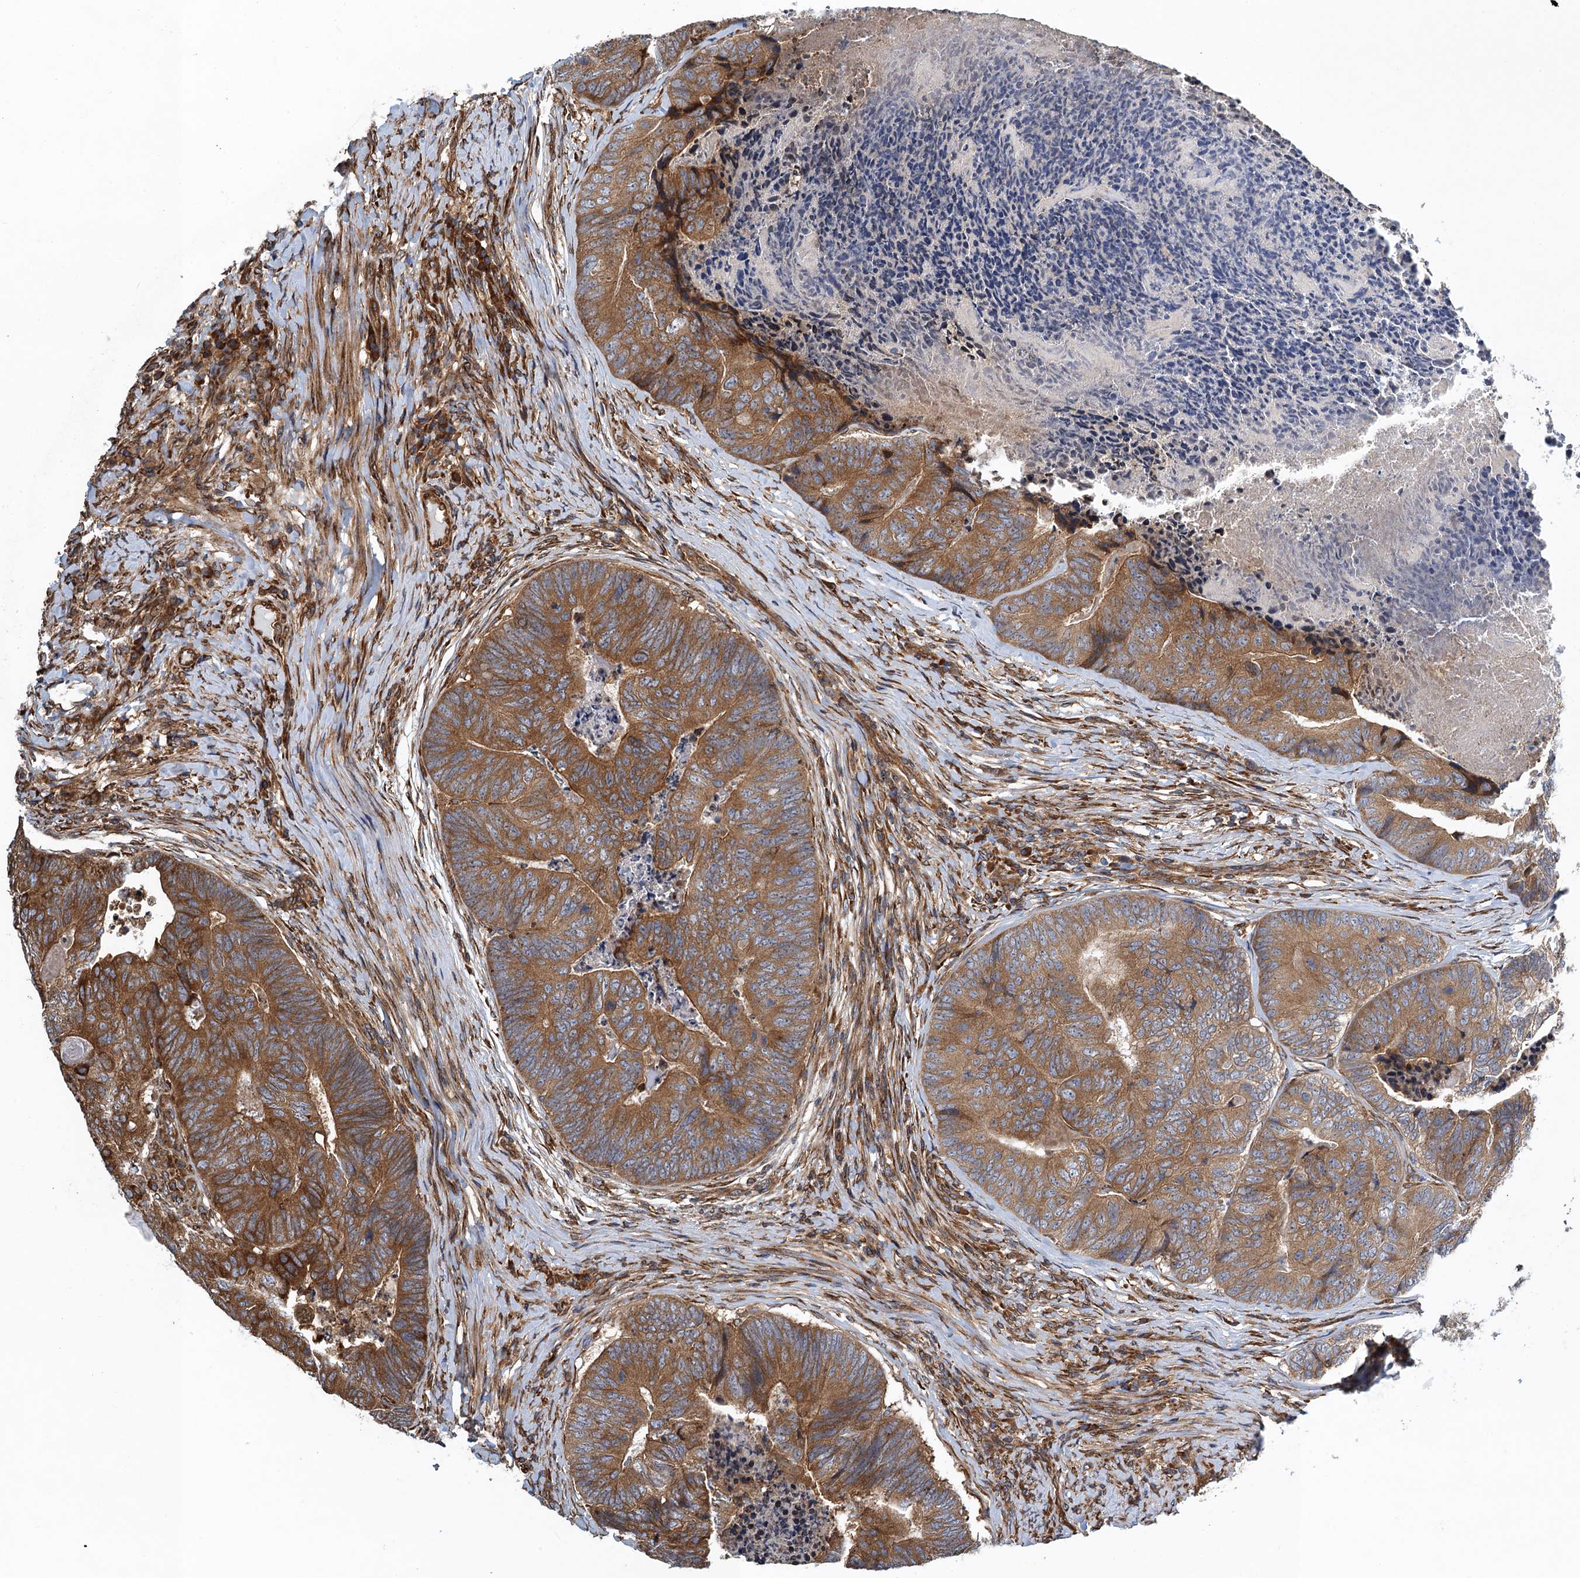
{"staining": {"intensity": "moderate", "quantity": ">75%", "location": "cytoplasmic/membranous"}, "tissue": "colorectal cancer", "cell_type": "Tumor cells", "image_type": "cancer", "snomed": [{"axis": "morphology", "description": "Adenocarcinoma, NOS"}, {"axis": "topography", "description": "Colon"}], "caption": "Immunohistochemistry (IHC) image of colorectal cancer stained for a protein (brown), which reveals medium levels of moderate cytoplasmic/membranous positivity in approximately >75% of tumor cells.", "gene": "MDM1", "patient": {"sex": "female", "age": 67}}